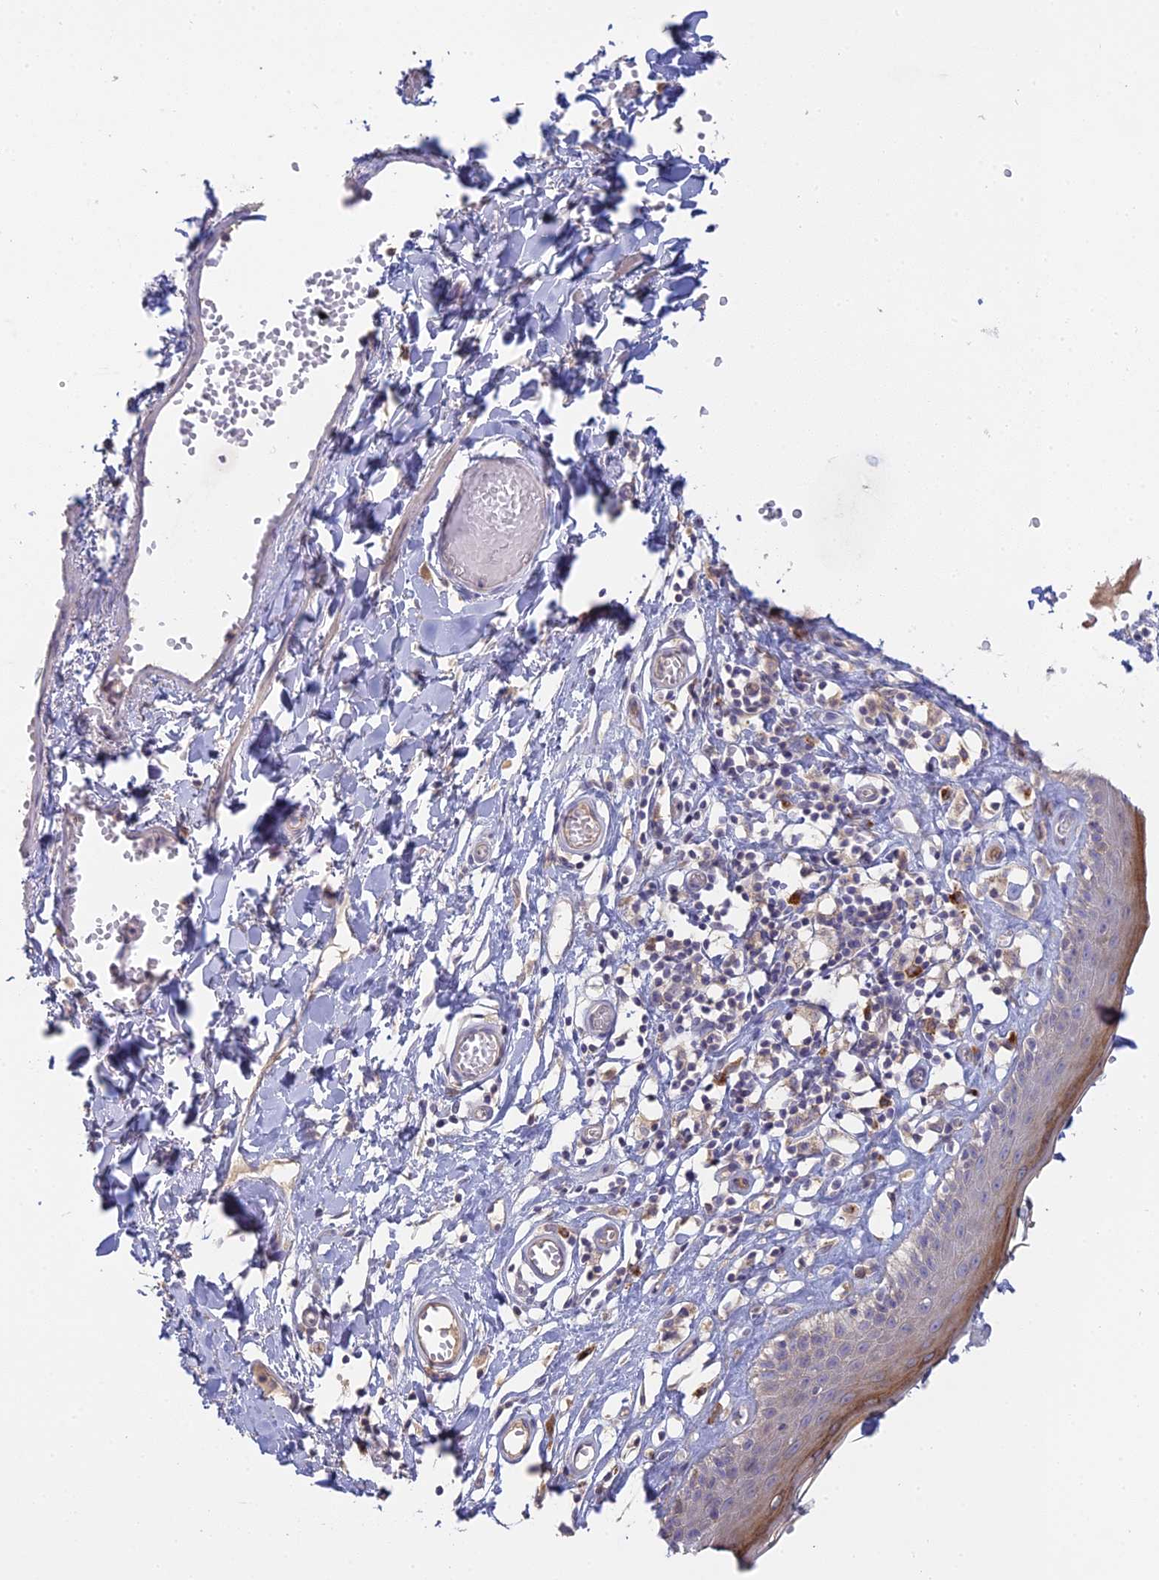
{"staining": {"intensity": "weak", "quantity": "<25%", "location": "cytoplasmic/membranous"}, "tissue": "skin", "cell_type": "Epidermal cells", "image_type": "normal", "snomed": [{"axis": "morphology", "description": "Normal tissue, NOS"}, {"axis": "topography", "description": "Adipose tissue"}, {"axis": "topography", "description": "Vascular tissue"}, {"axis": "topography", "description": "Vulva"}, {"axis": "topography", "description": "Peripheral nerve tissue"}], "caption": "This is an immunohistochemistry (IHC) micrograph of benign skin. There is no staining in epidermal cells.", "gene": "SFT2D2", "patient": {"sex": "female", "age": 86}}